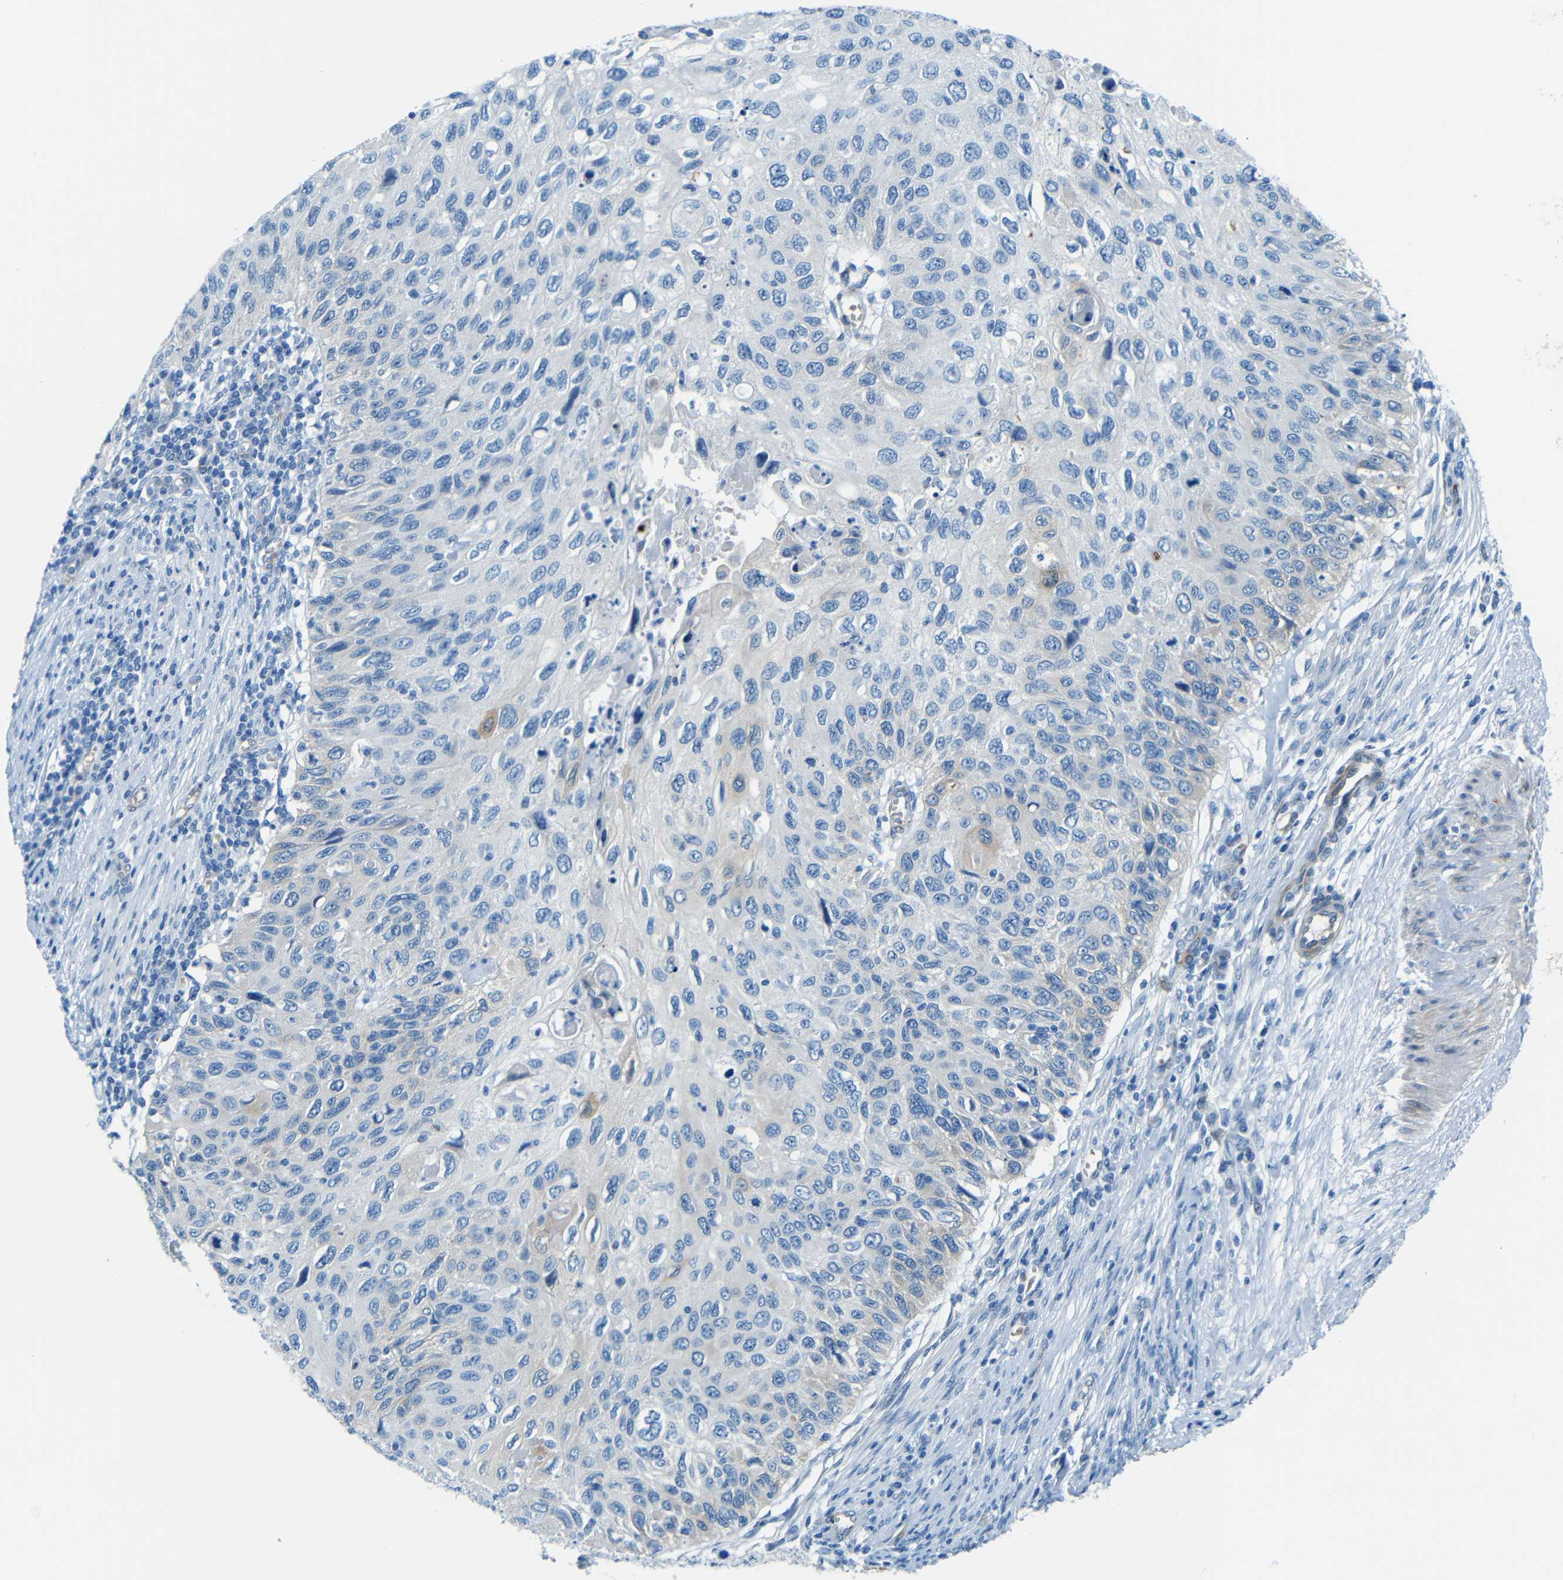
{"staining": {"intensity": "negative", "quantity": "none", "location": "none"}, "tissue": "cervical cancer", "cell_type": "Tumor cells", "image_type": "cancer", "snomed": [{"axis": "morphology", "description": "Squamous cell carcinoma, NOS"}, {"axis": "topography", "description": "Cervix"}], "caption": "High power microscopy histopathology image of an IHC histopathology image of squamous cell carcinoma (cervical), revealing no significant staining in tumor cells.", "gene": "MAP2", "patient": {"sex": "female", "age": 70}}